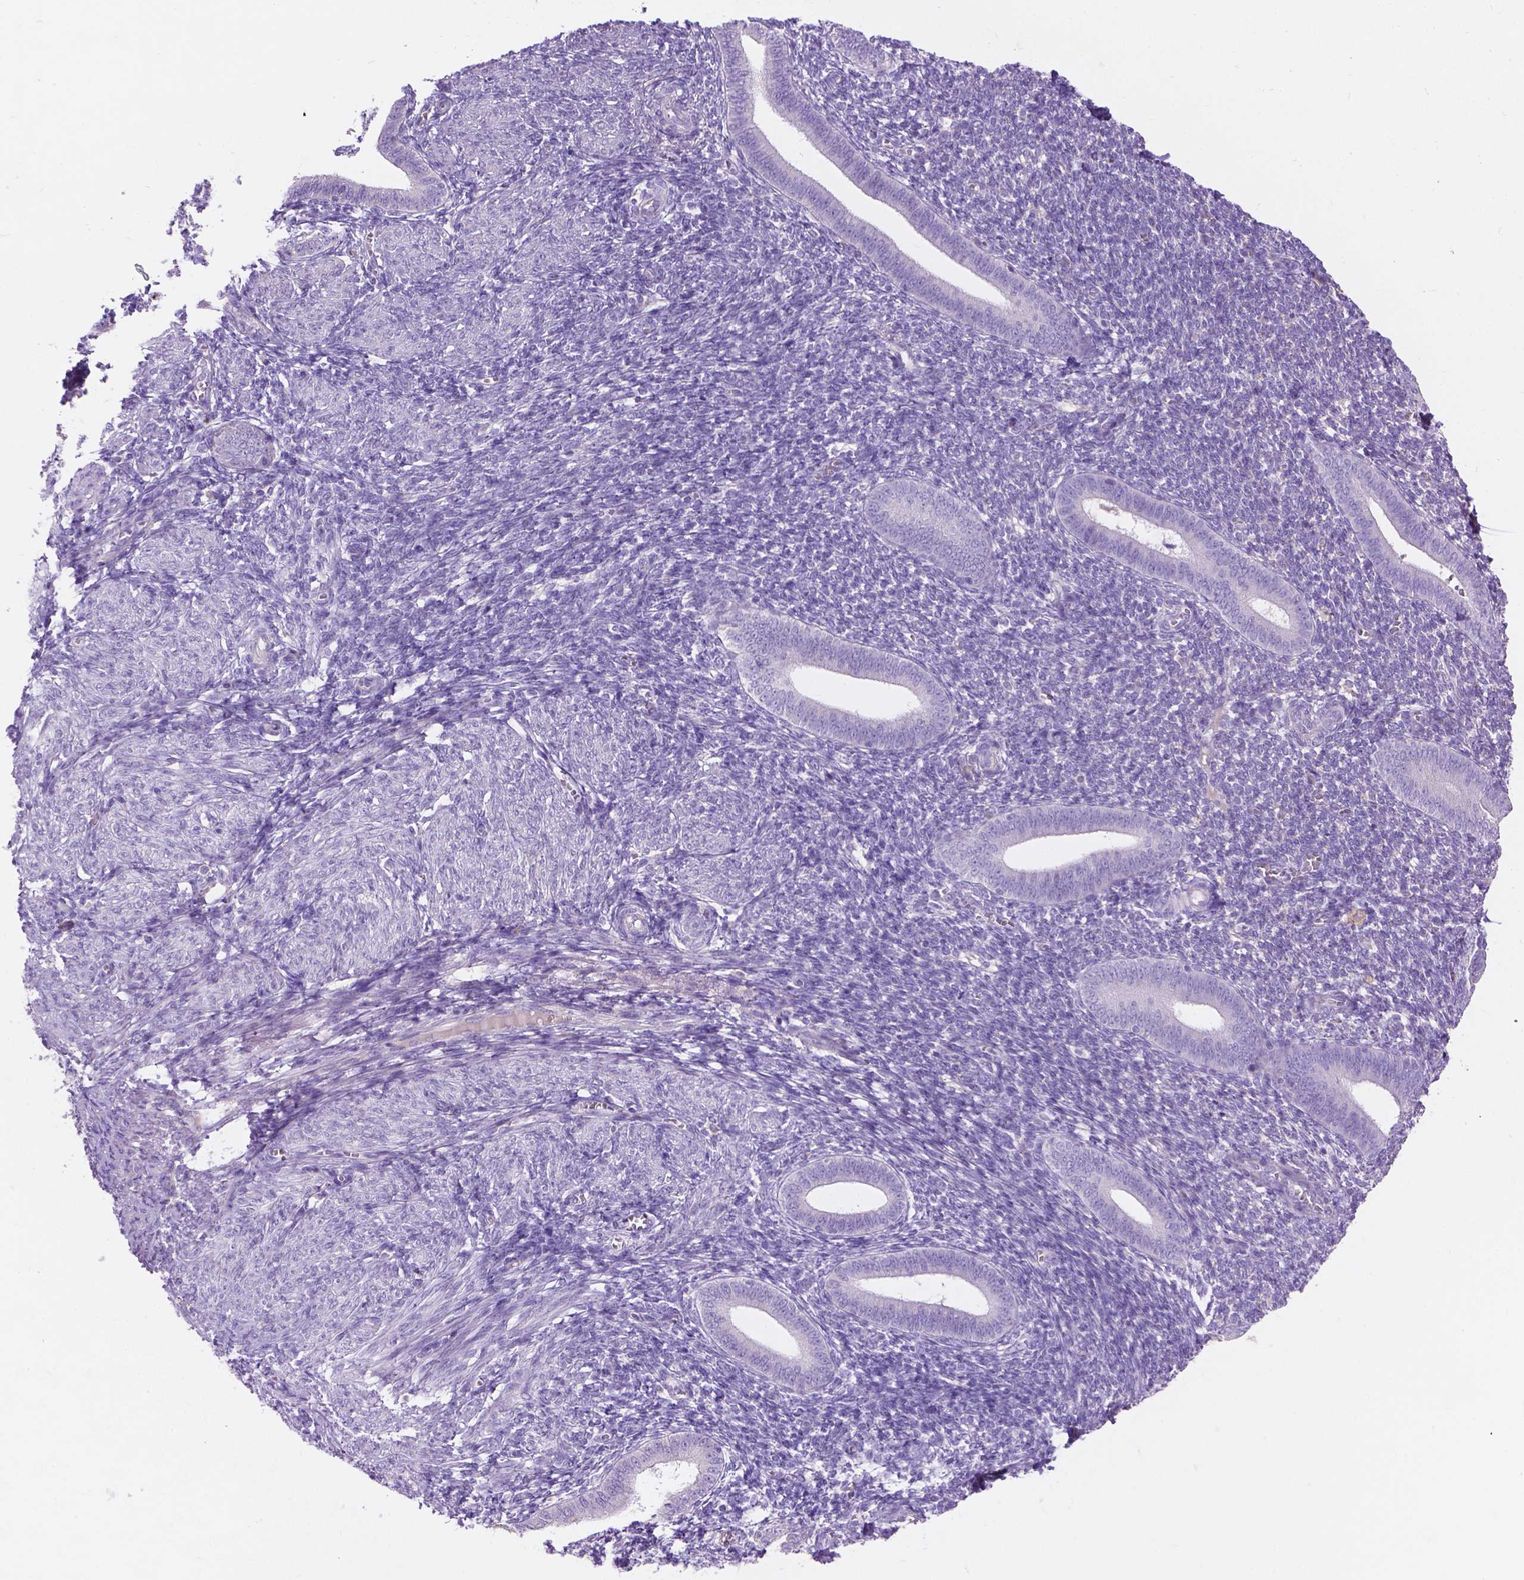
{"staining": {"intensity": "negative", "quantity": "none", "location": "none"}, "tissue": "endometrium", "cell_type": "Cells in endometrial stroma", "image_type": "normal", "snomed": [{"axis": "morphology", "description": "Normal tissue, NOS"}, {"axis": "topography", "description": "Endometrium"}], "caption": "Protein analysis of unremarkable endometrium exhibits no significant positivity in cells in endometrial stroma. (DAB (3,3'-diaminobenzidine) IHC visualized using brightfield microscopy, high magnification).", "gene": "NOXO1", "patient": {"sex": "female", "age": 25}}